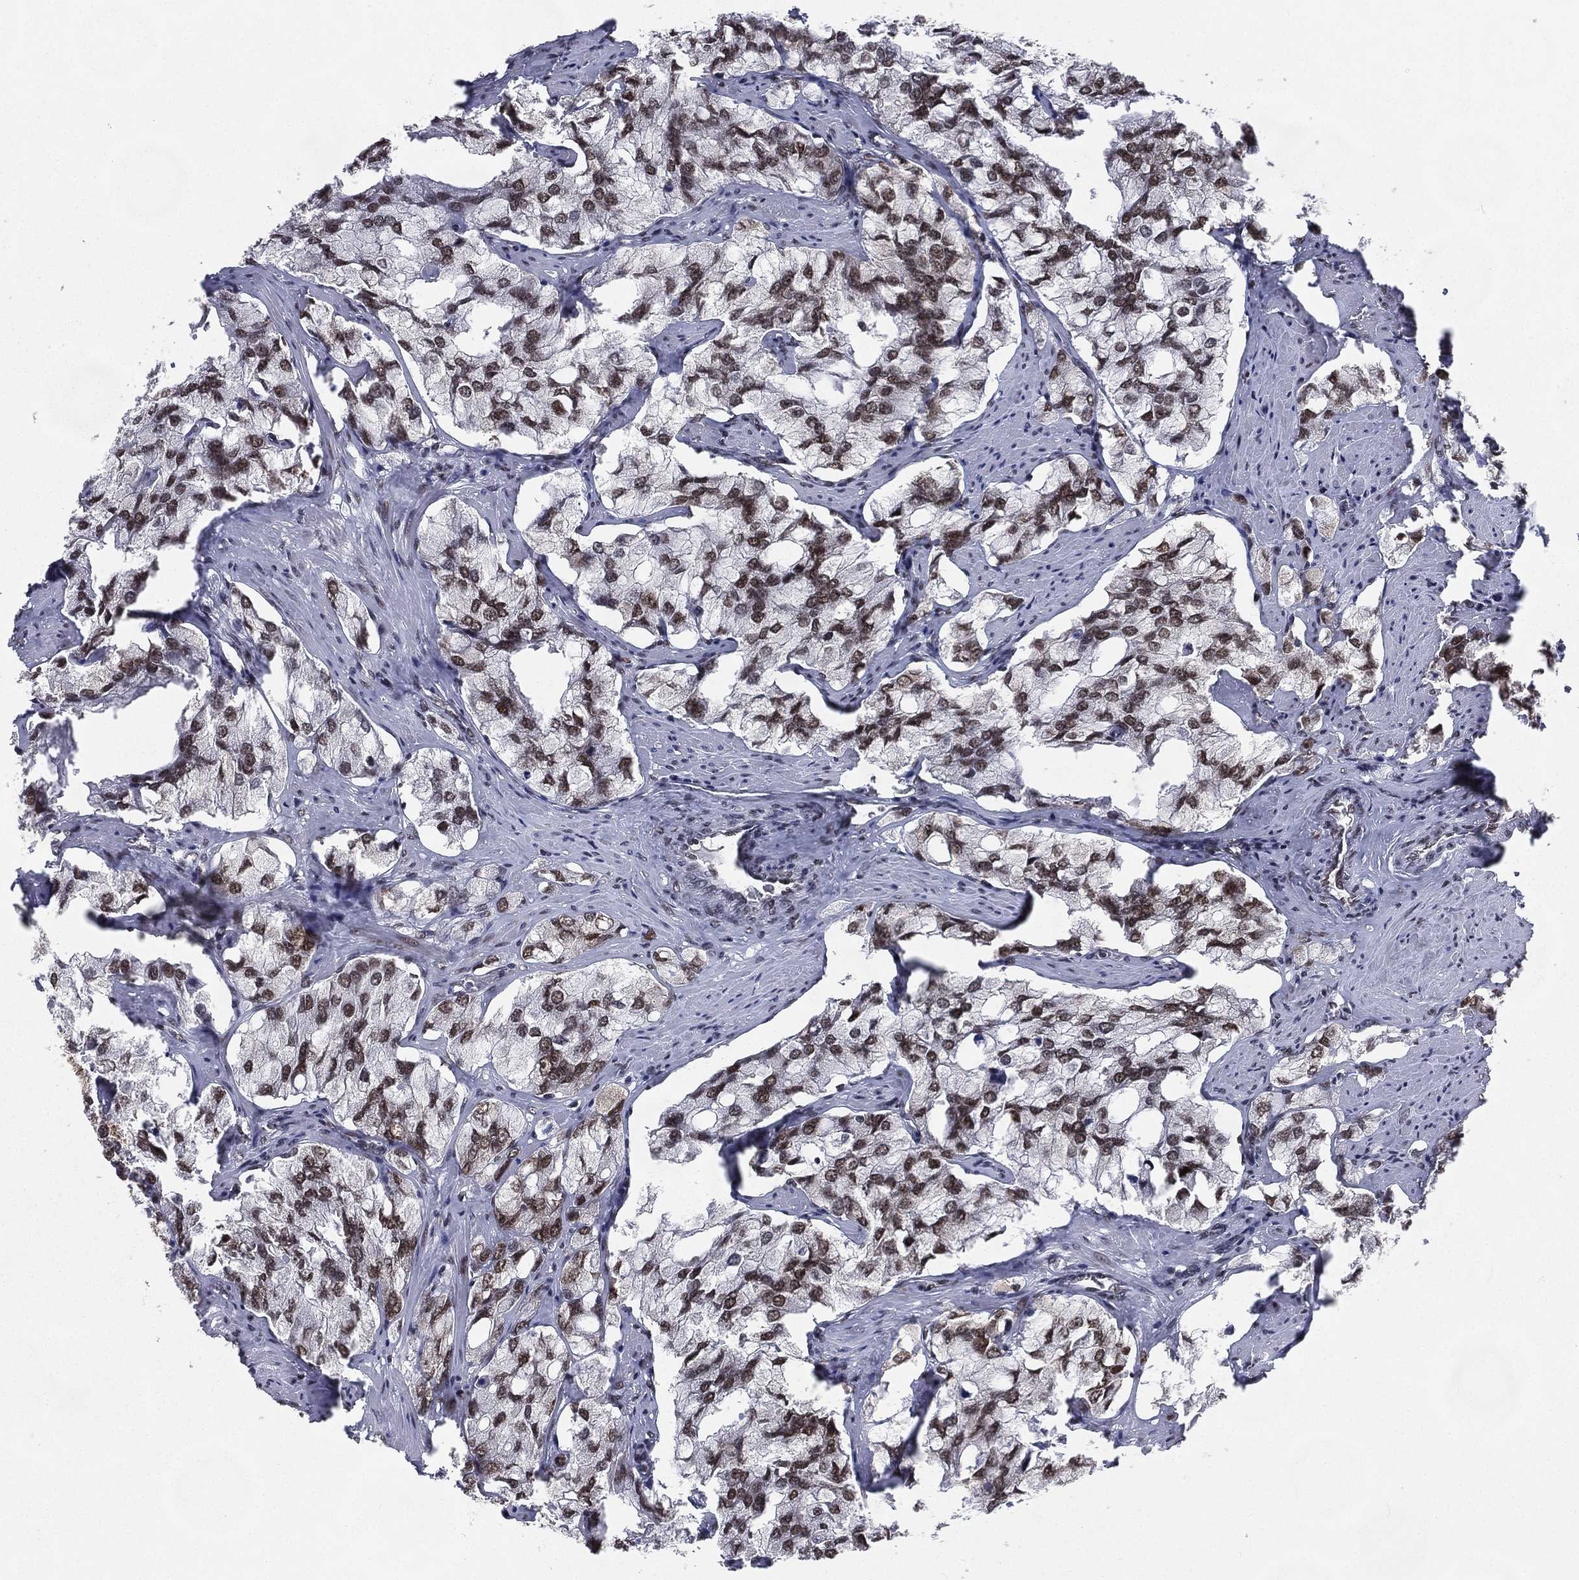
{"staining": {"intensity": "moderate", "quantity": ">75%", "location": "nuclear"}, "tissue": "prostate cancer", "cell_type": "Tumor cells", "image_type": "cancer", "snomed": [{"axis": "morphology", "description": "Adenocarcinoma, NOS"}, {"axis": "topography", "description": "Prostate and seminal vesicle, NOS"}, {"axis": "topography", "description": "Prostate"}], "caption": "This image exhibits IHC staining of human prostate cancer, with medium moderate nuclear expression in approximately >75% of tumor cells.", "gene": "FUBP3", "patient": {"sex": "male", "age": 64}}